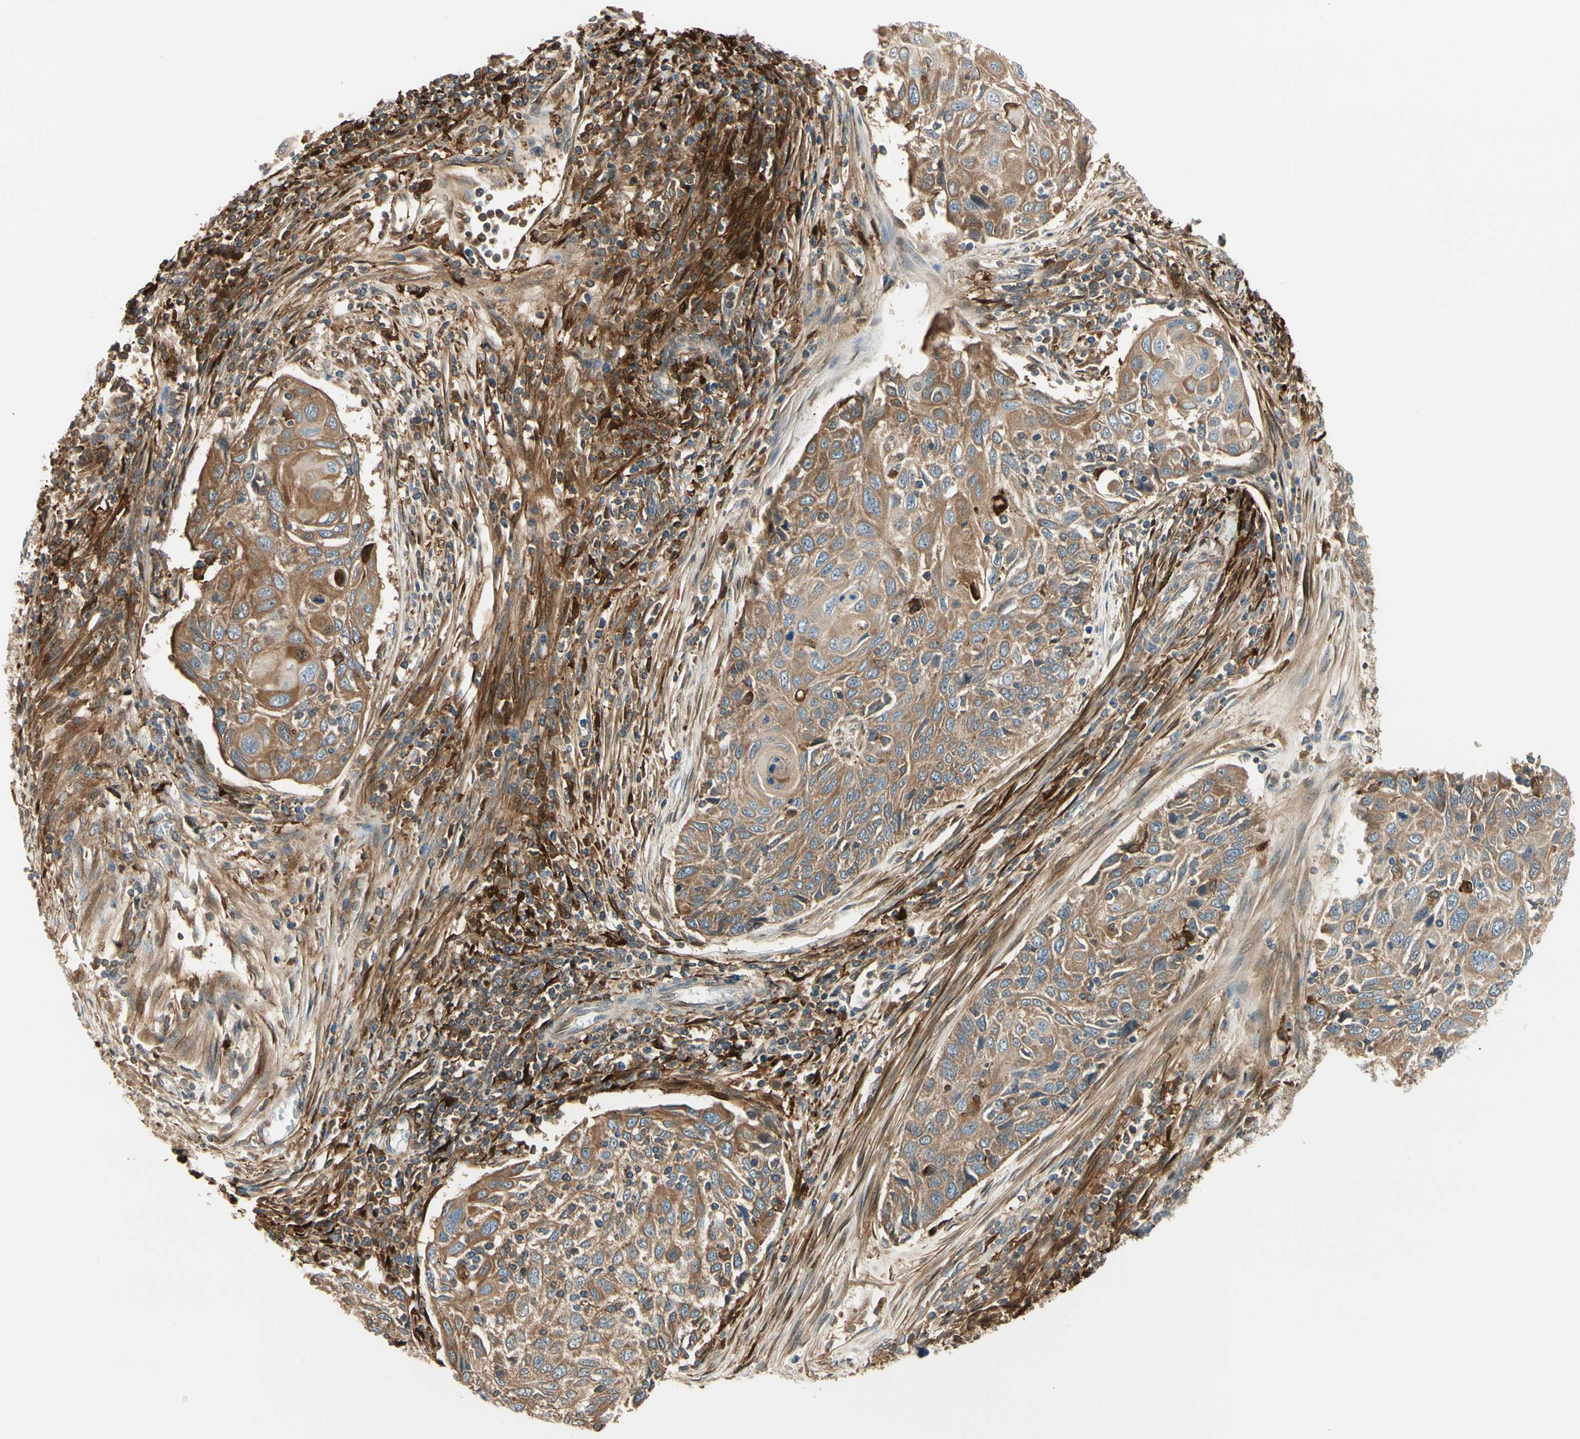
{"staining": {"intensity": "strong", "quantity": ">75%", "location": "cytoplasmic/membranous"}, "tissue": "cervical cancer", "cell_type": "Tumor cells", "image_type": "cancer", "snomed": [{"axis": "morphology", "description": "Squamous cell carcinoma, NOS"}, {"axis": "topography", "description": "Cervix"}], "caption": "Protein analysis of cervical cancer (squamous cell carcinoma) tissue shows strong cytoplasmic/membranous staining in approximately >75% of tumor cells.", "gene": "FTH1", "patient": {"sex": "female", "age": 70}}